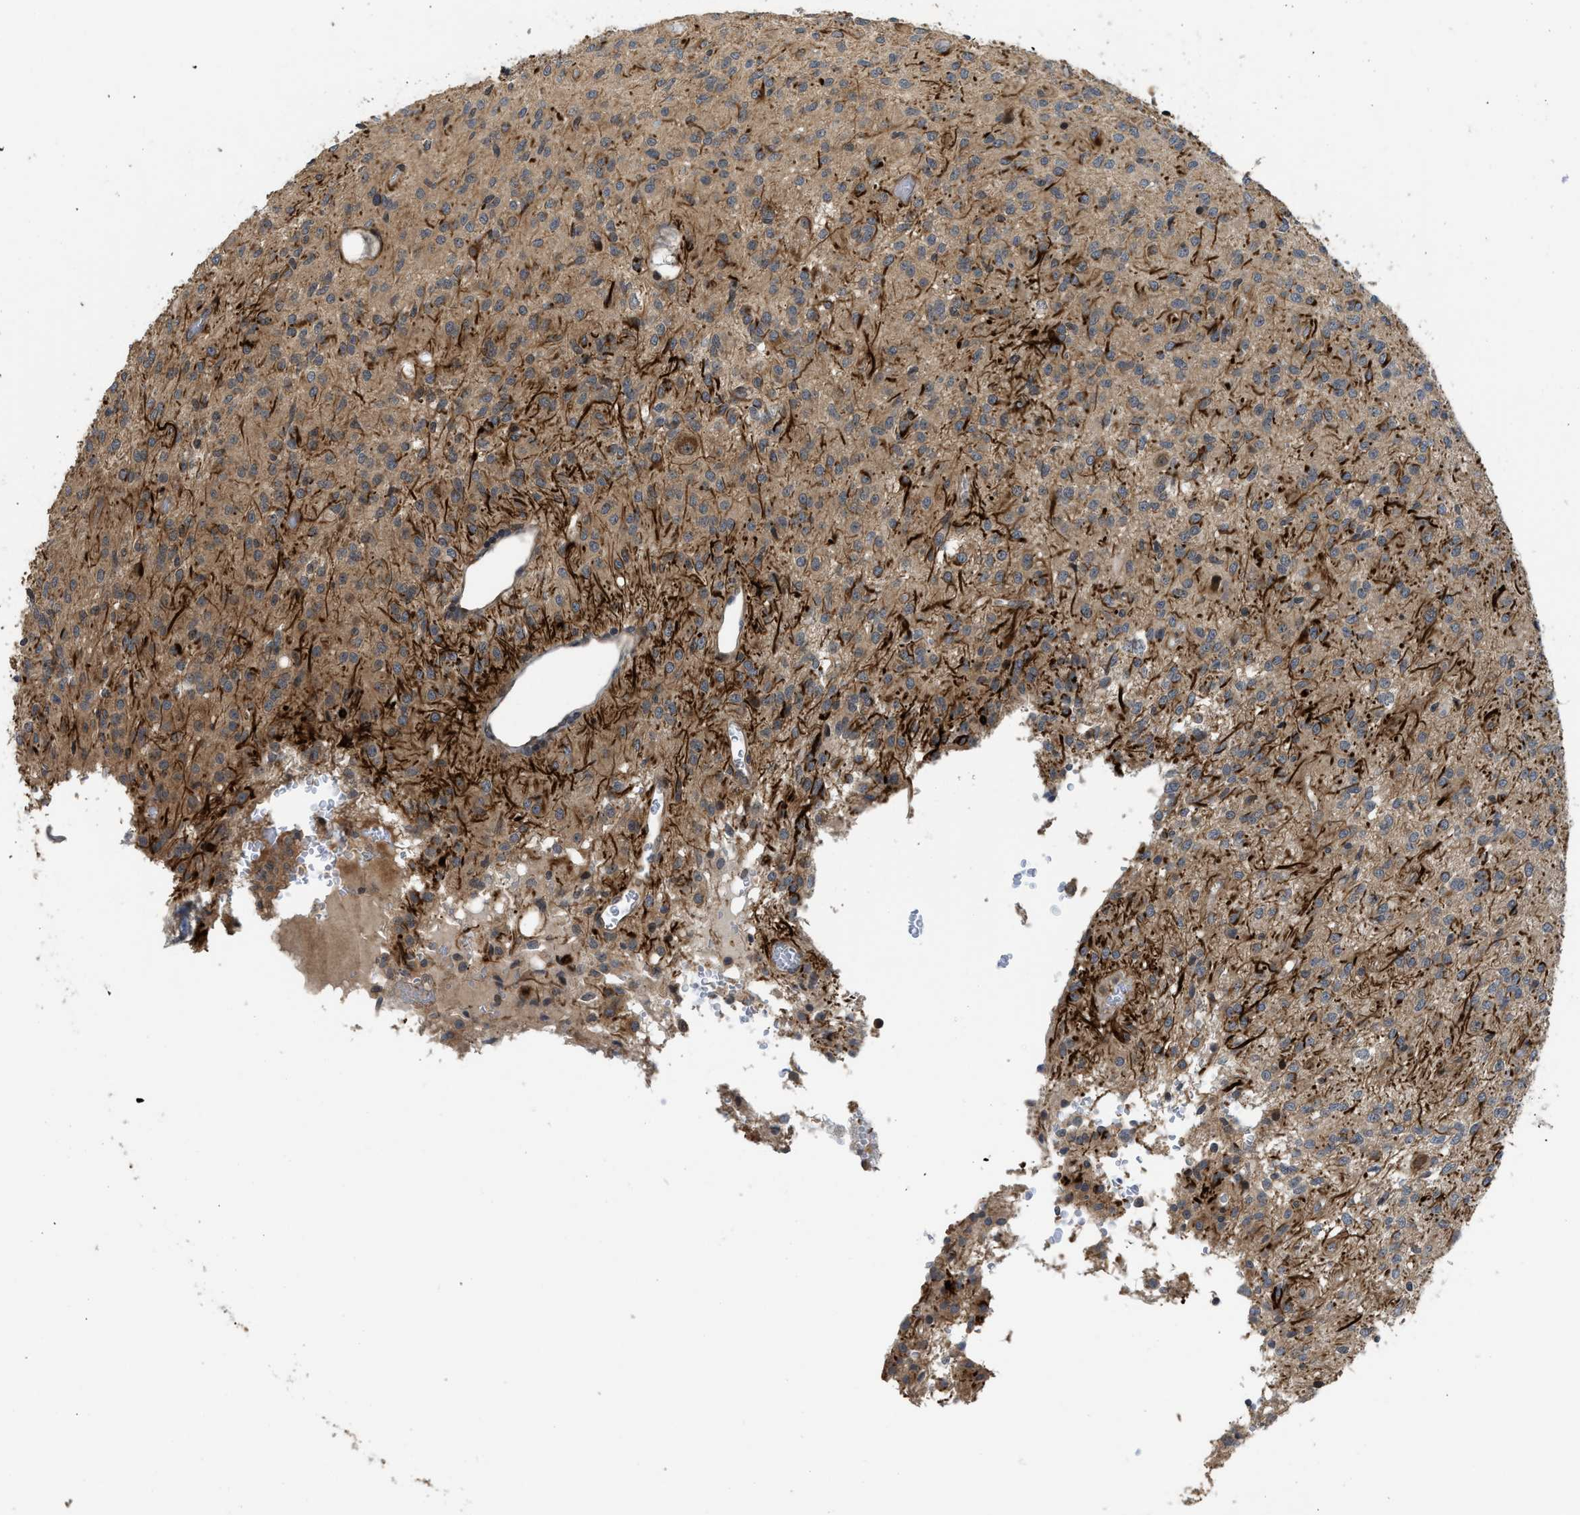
{"staining": {"intensity": "moderate", "quantity": ">75%", "location": "cytoplasmic/membranous"}, "tissue": "glioma", "cell_type": "Tumor cells", "image_type": "cancer", "snomed": [{"axis": "morphology", "description": "Glioma, malignant, High grade"}, {"axis": "topography", "description": "Brain"}], "caption": "IHC of human glioma demonstrates medium levels of moderate cytoplasmic/membranous expression in approximately >75% of tumor cells.", "gene": "DNAJC28", "patient": {"sex": "female", "age": 59}}